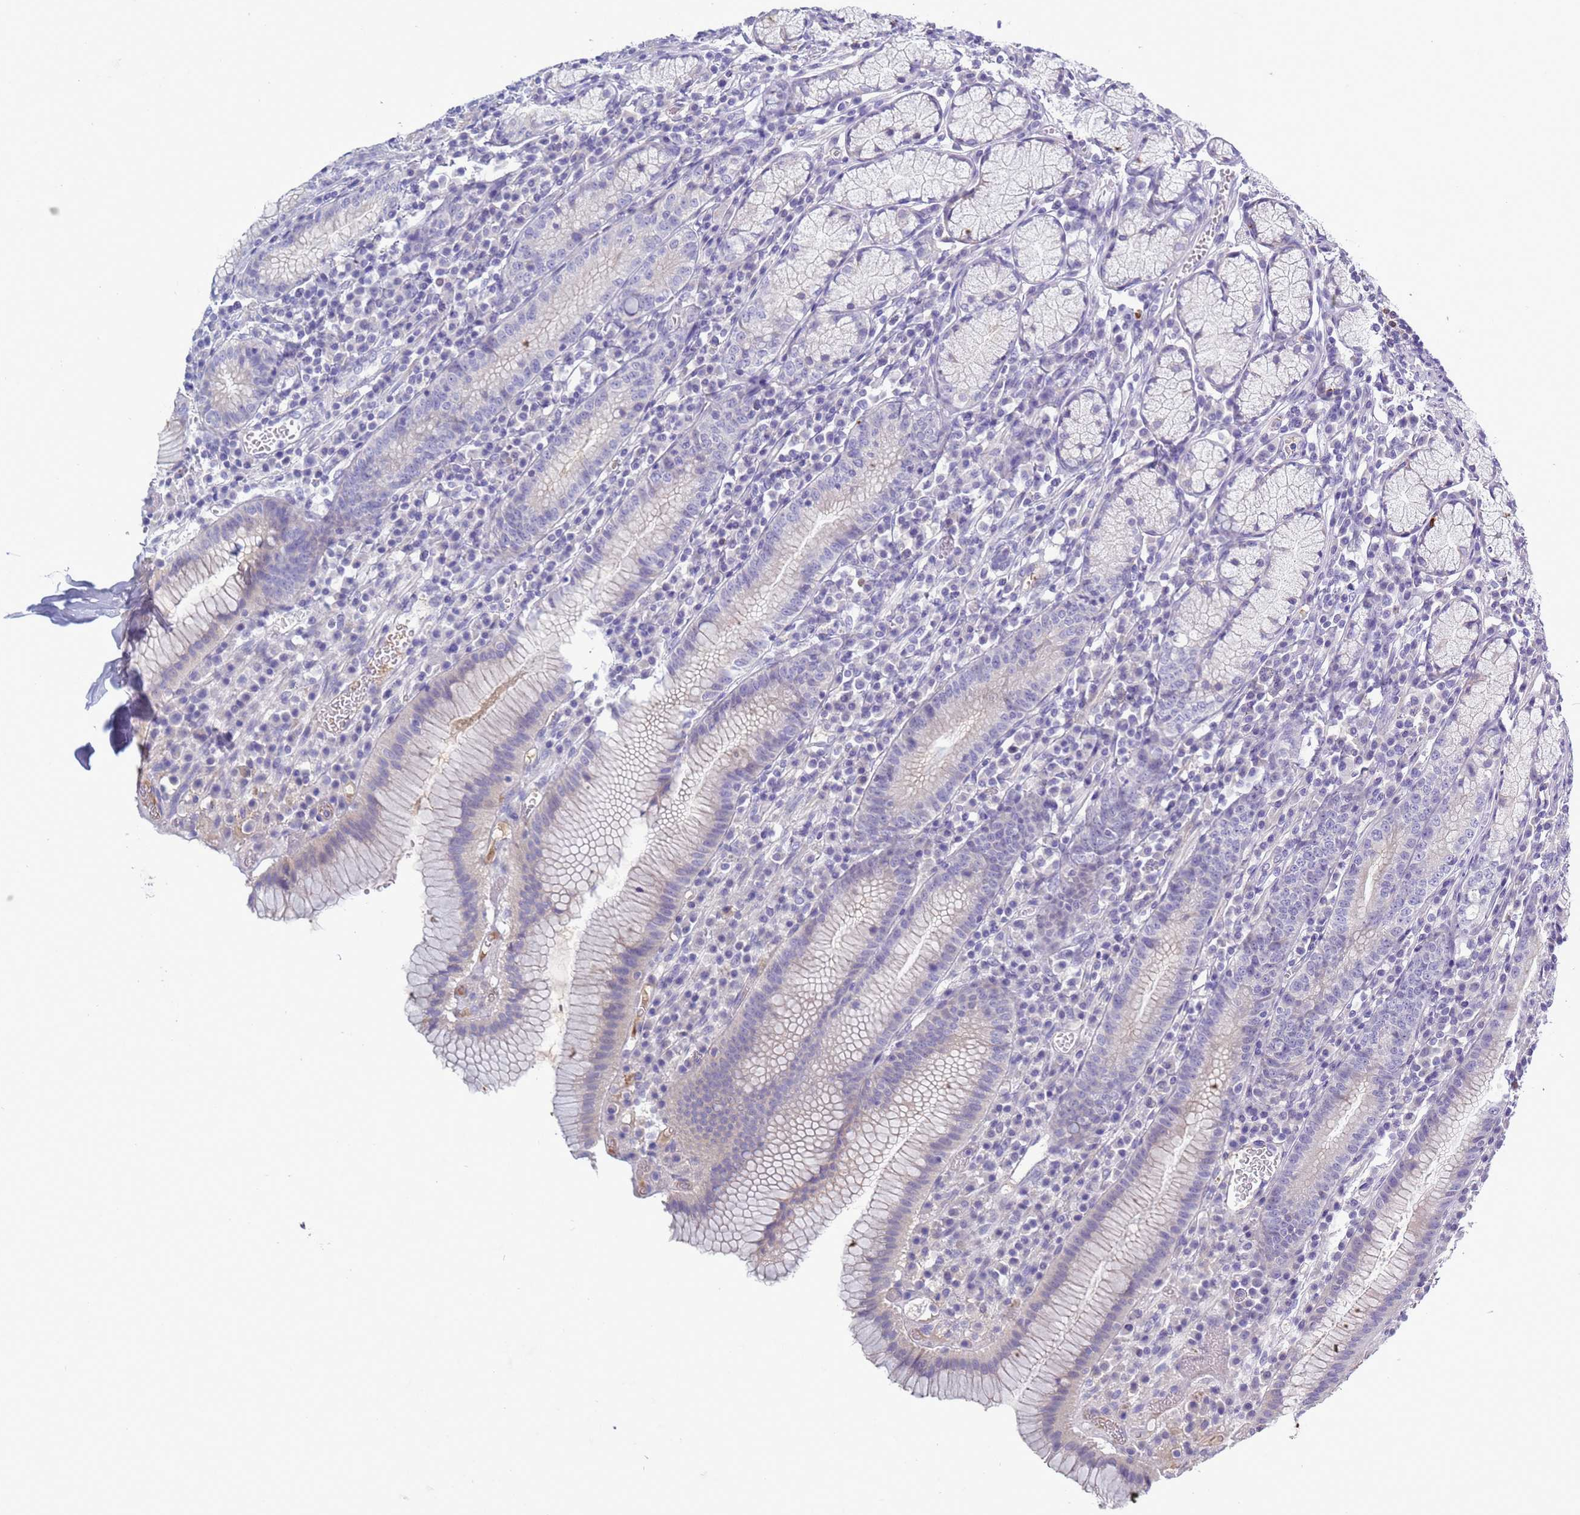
{"staining": {"intensity": "negative", "quantity": "none", "location": "none"}, "tissue": "stomach", "cell_type": "Glandular cells", "image_type": "normal", "snomed": [{"axis": "morphology", "description": "Normal tissue, NOS"}, {"axis": "topography", "description": "Stomach"}], "caption": "This is a histopathology image of IHC staining of normal stomach, which shows no staining in glandular cells.", "gene": "C4orf46", "patient": {"sex": "male", "age": 55}}